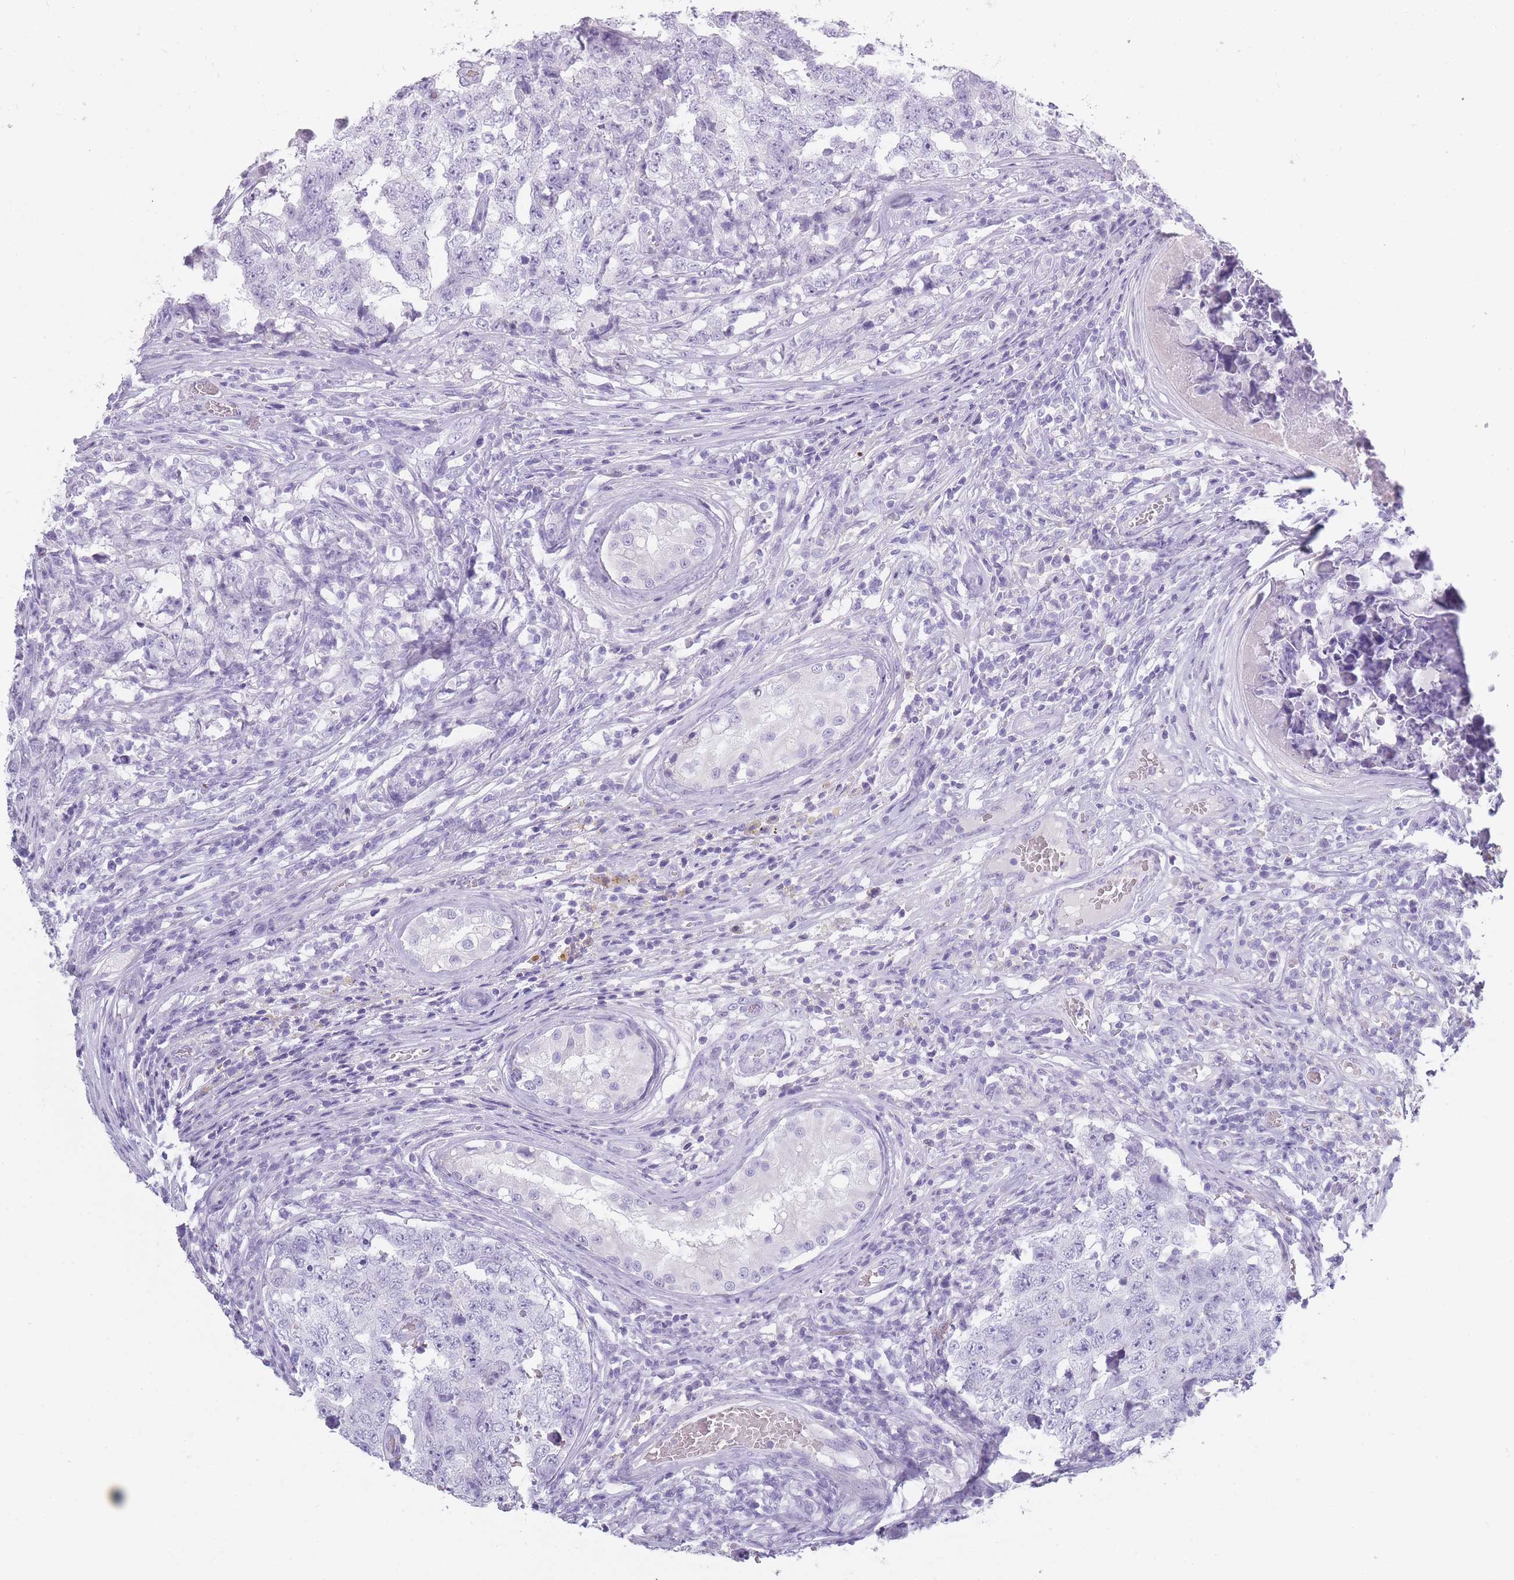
{"staining": {"intensity": "negative", "quantity": "none", "location": "none"}, "tissue": "testis cancer", "cell_type": "Tumor cells", "image_type": "cancer", "snomed": [{"axis": "morphology", "description": "Carcinoma, Embryonal, NOS"}, {"axis": "topography", "description": "Testis"}], "caption": "The immunohistochemistry (IHC) histopathology image has no significant positivity in tumor cells of testis cancer tissue.", "gene": "TCP11", "patient": {"sex": "male", "age": 25}}